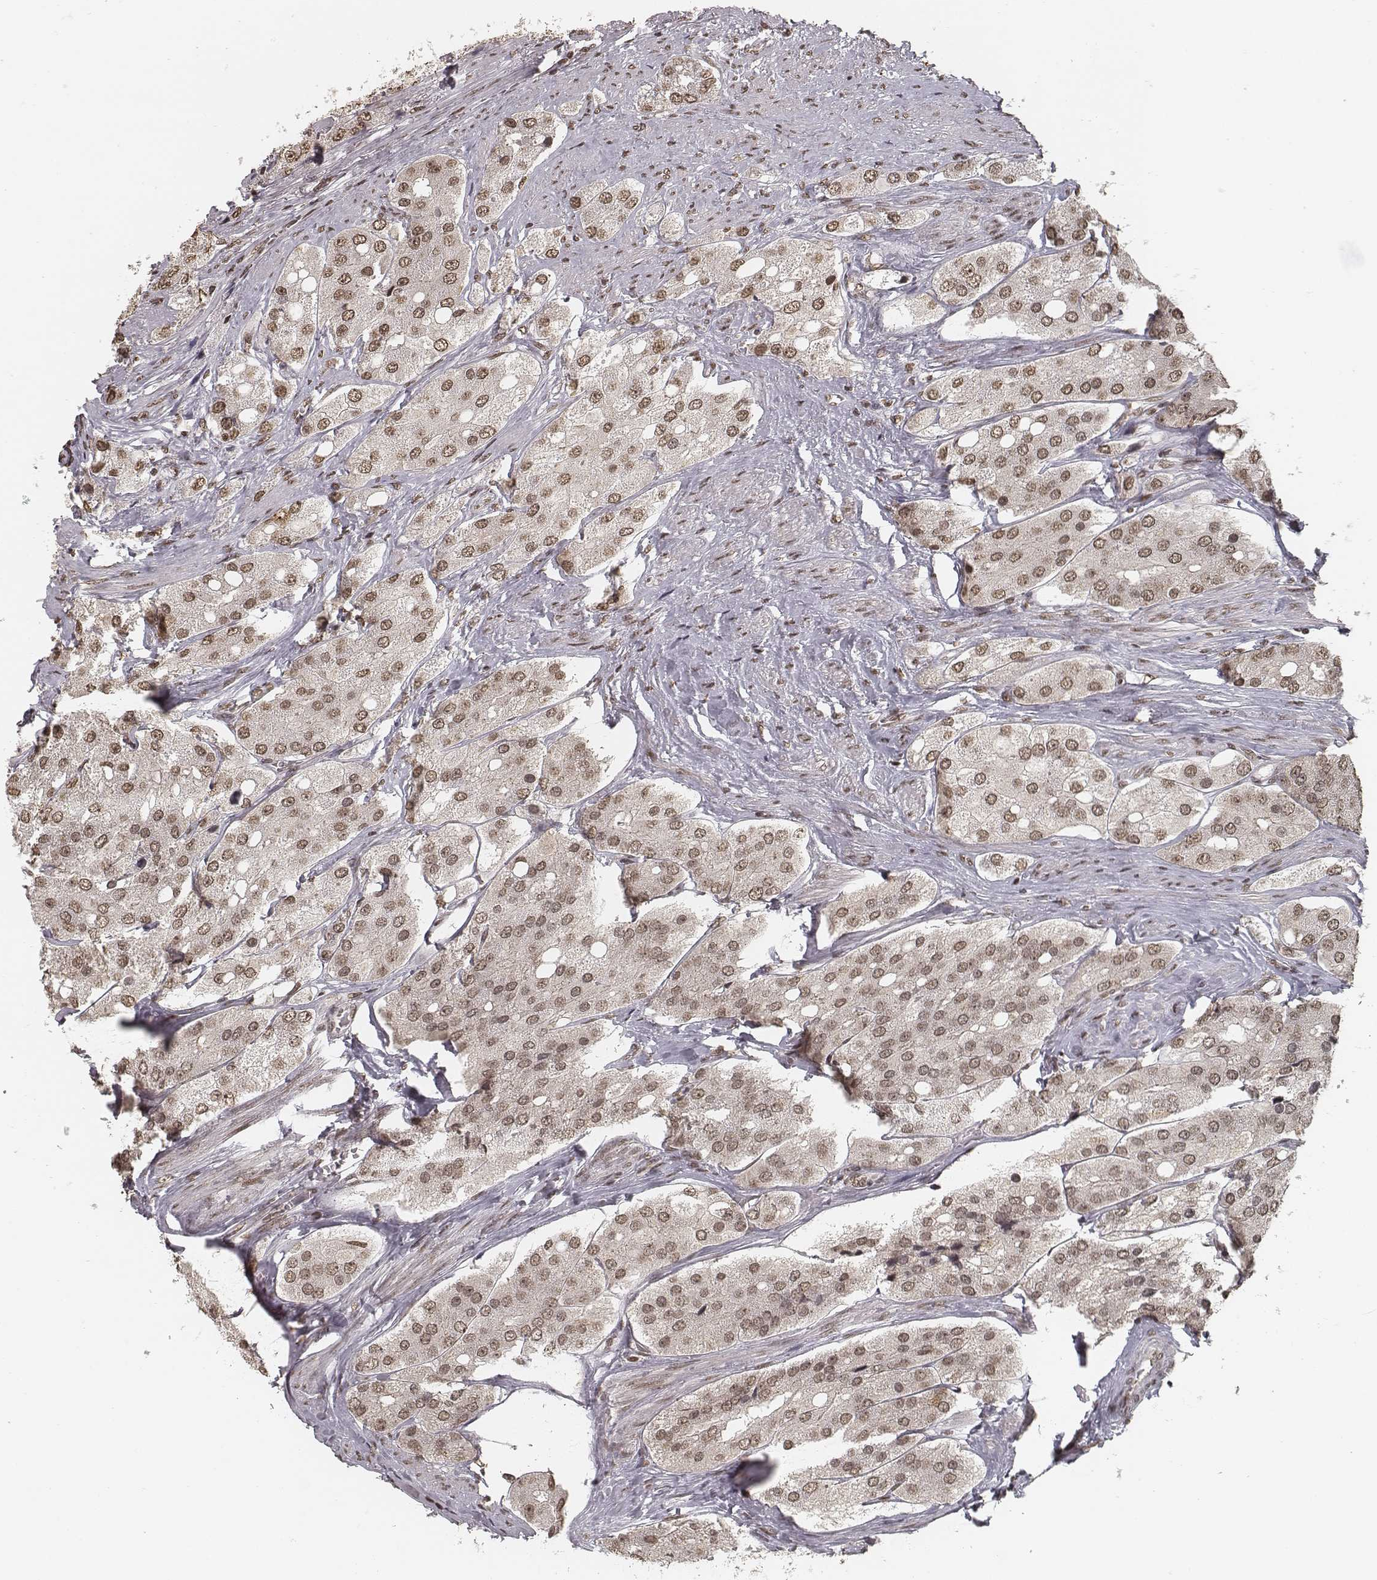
{"staining": {"intensity": "moderate", "quantity": ">75%", "location": "nuclear"}, "tissue": "prostate cancer", "cell_type": "Tumor cells", "image_type": "cancer", "snomed": [{"axis": "morphology", "description": "Adenocarcinoma, Low grade"}, {"axis": "topography", "description": "Prostate"}], "caption": "Approximately >75% of tumor cells in prostate low-grade adenocarcinoma display moderate nuclear protein positivity as visualized by brown immunohistochemical staining.", "gene": "HMGA2", "patient": {"sex": "male", "age": 69}}